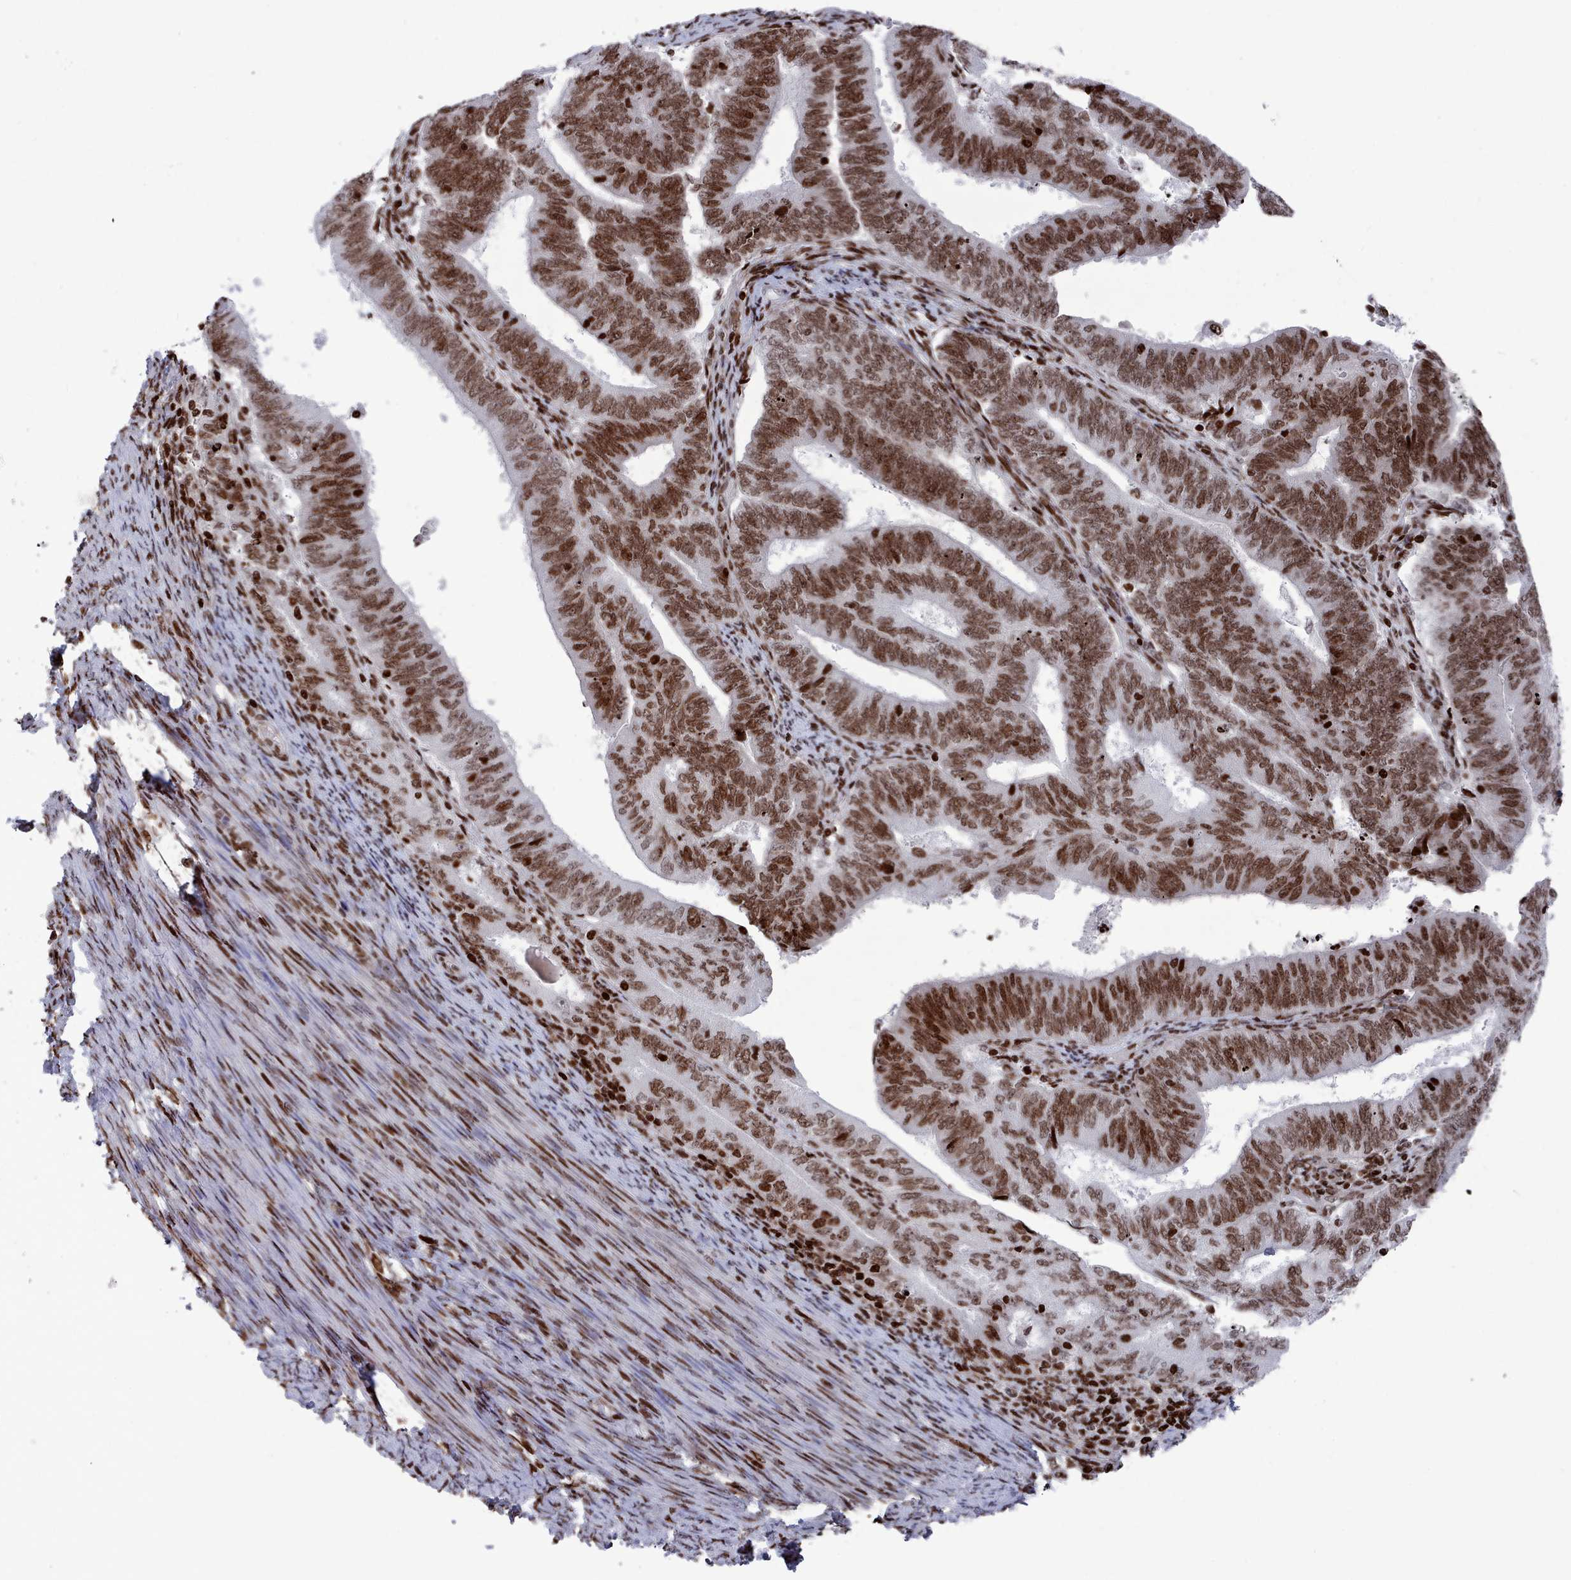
{"staining": {"intensity": "strong", "quantity": ">75%", "location": "nuclear"}, "tissue": "endometrial cancer", "cell_type": "Tumor cells", "image_type": "cancer", "snomed": [{"axis": "morphology", "description": "Adenocarcinoma, NOS"}, {"axis": "topography", "description": "Endometrium"}], "caption": "Immunohistochemistry histopathology image of neoplastic tissue: human endometrial cancer stained using immunohistochemistry (IHC) reveals high levels of strong protein expression localized specifically in the nuclear of tumor cells, appearing as a nuclear brown color.", "gene": "PCDHB12", "patient": {"sex": "female", "age": 70}}